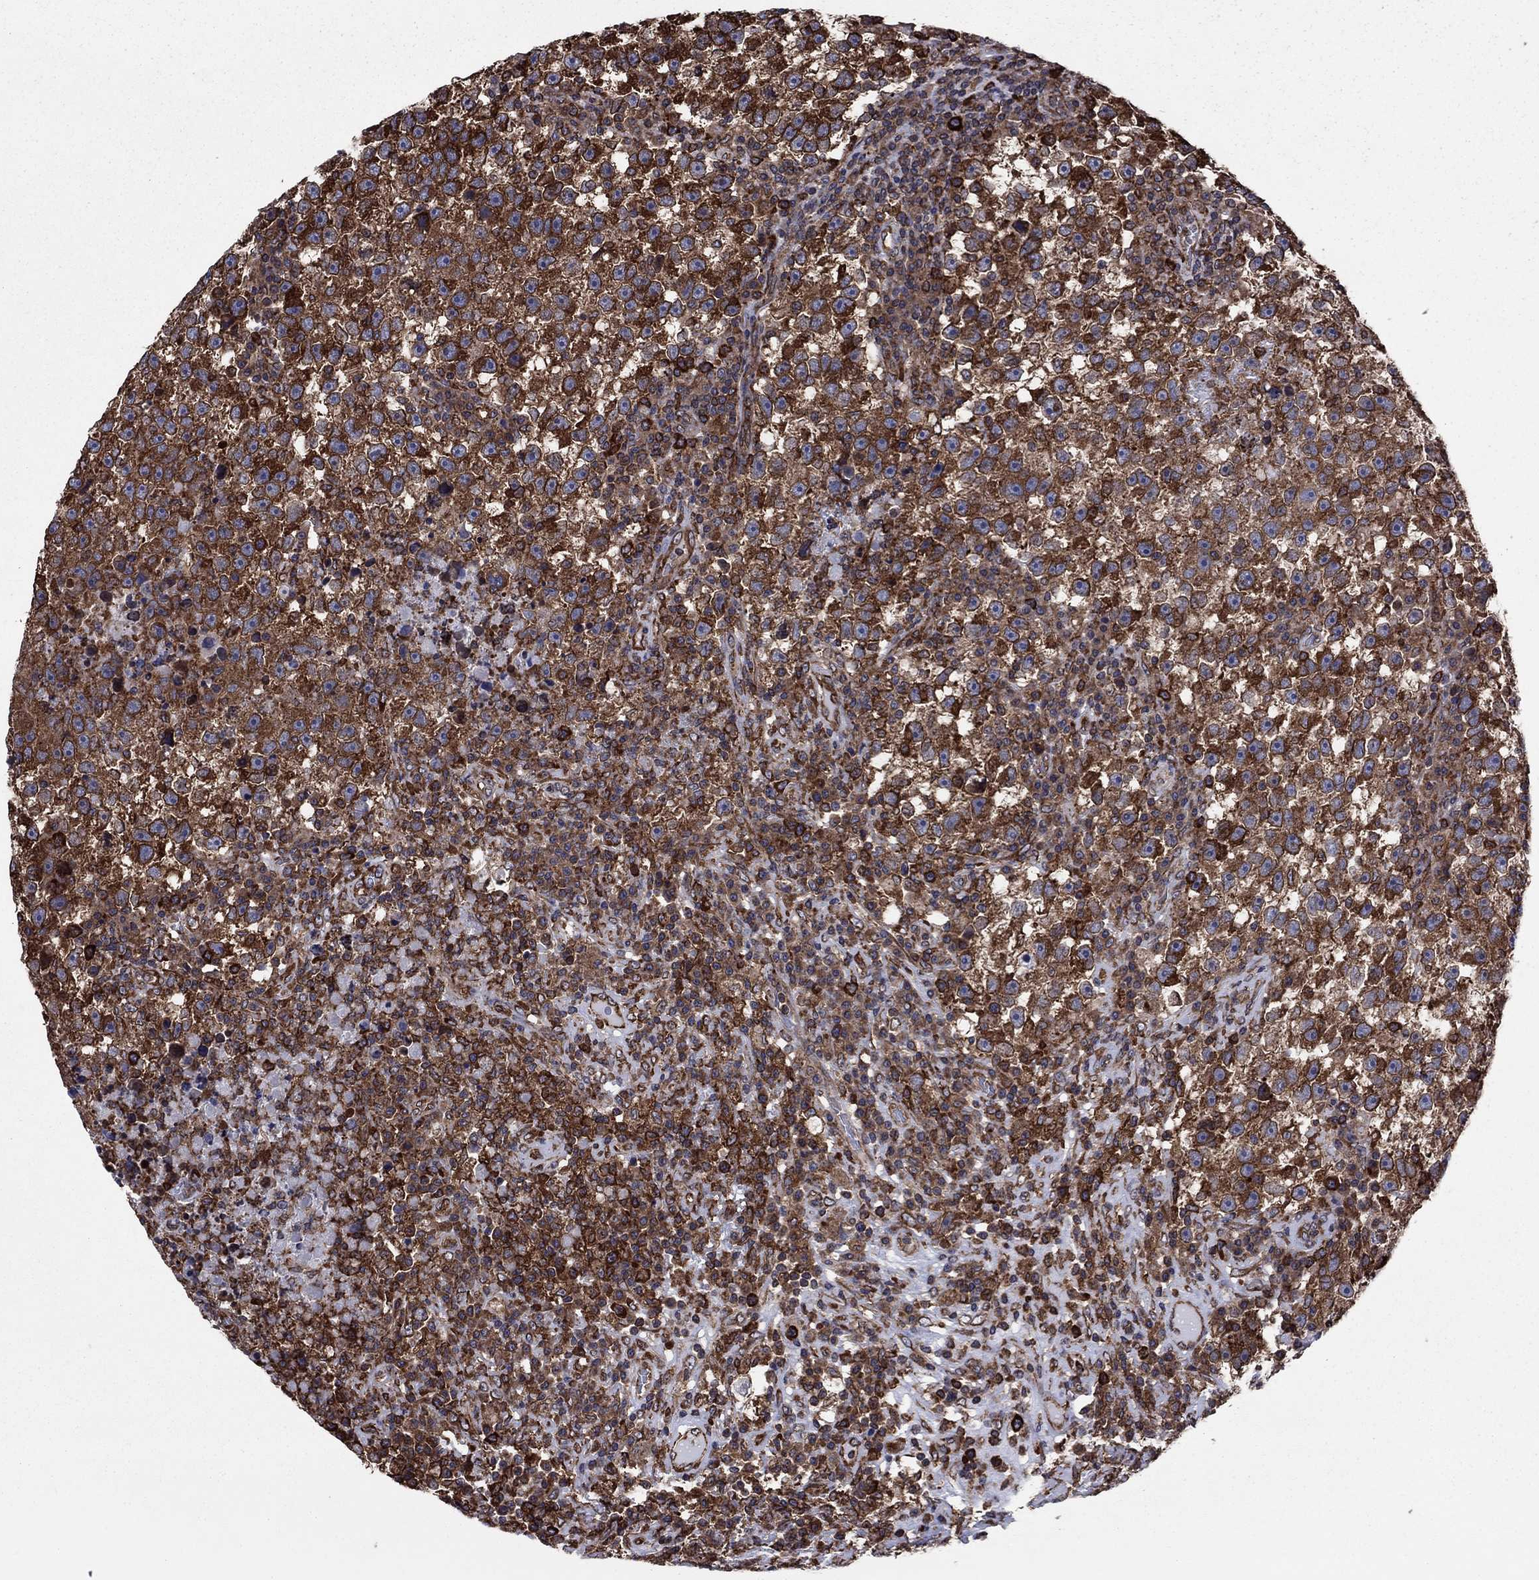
{"staining": {"intensity": "strong", "quantity": ">75%", "location": "cytoplasmic/membranous"}, "tissue": "testis cancer", "cell_type": "Tumor cells", "image_type": "cancer", "snomed": [{"axis": "morphology", "description": "Seminoma, NOS"}, {"axis": "topography", "description": "Testis"}], "caption": "Immunohistochemical staining of human testis cancer reveals high levels of strong cytoplasmic/membranous positivity in approximately >75% of tumor cells. Immunohistochemistry (ihc) stains the protein in brown and the nuclei are stained blue.", "gene": "YBX1", "patient": {"sex": "male", "age": 47}}